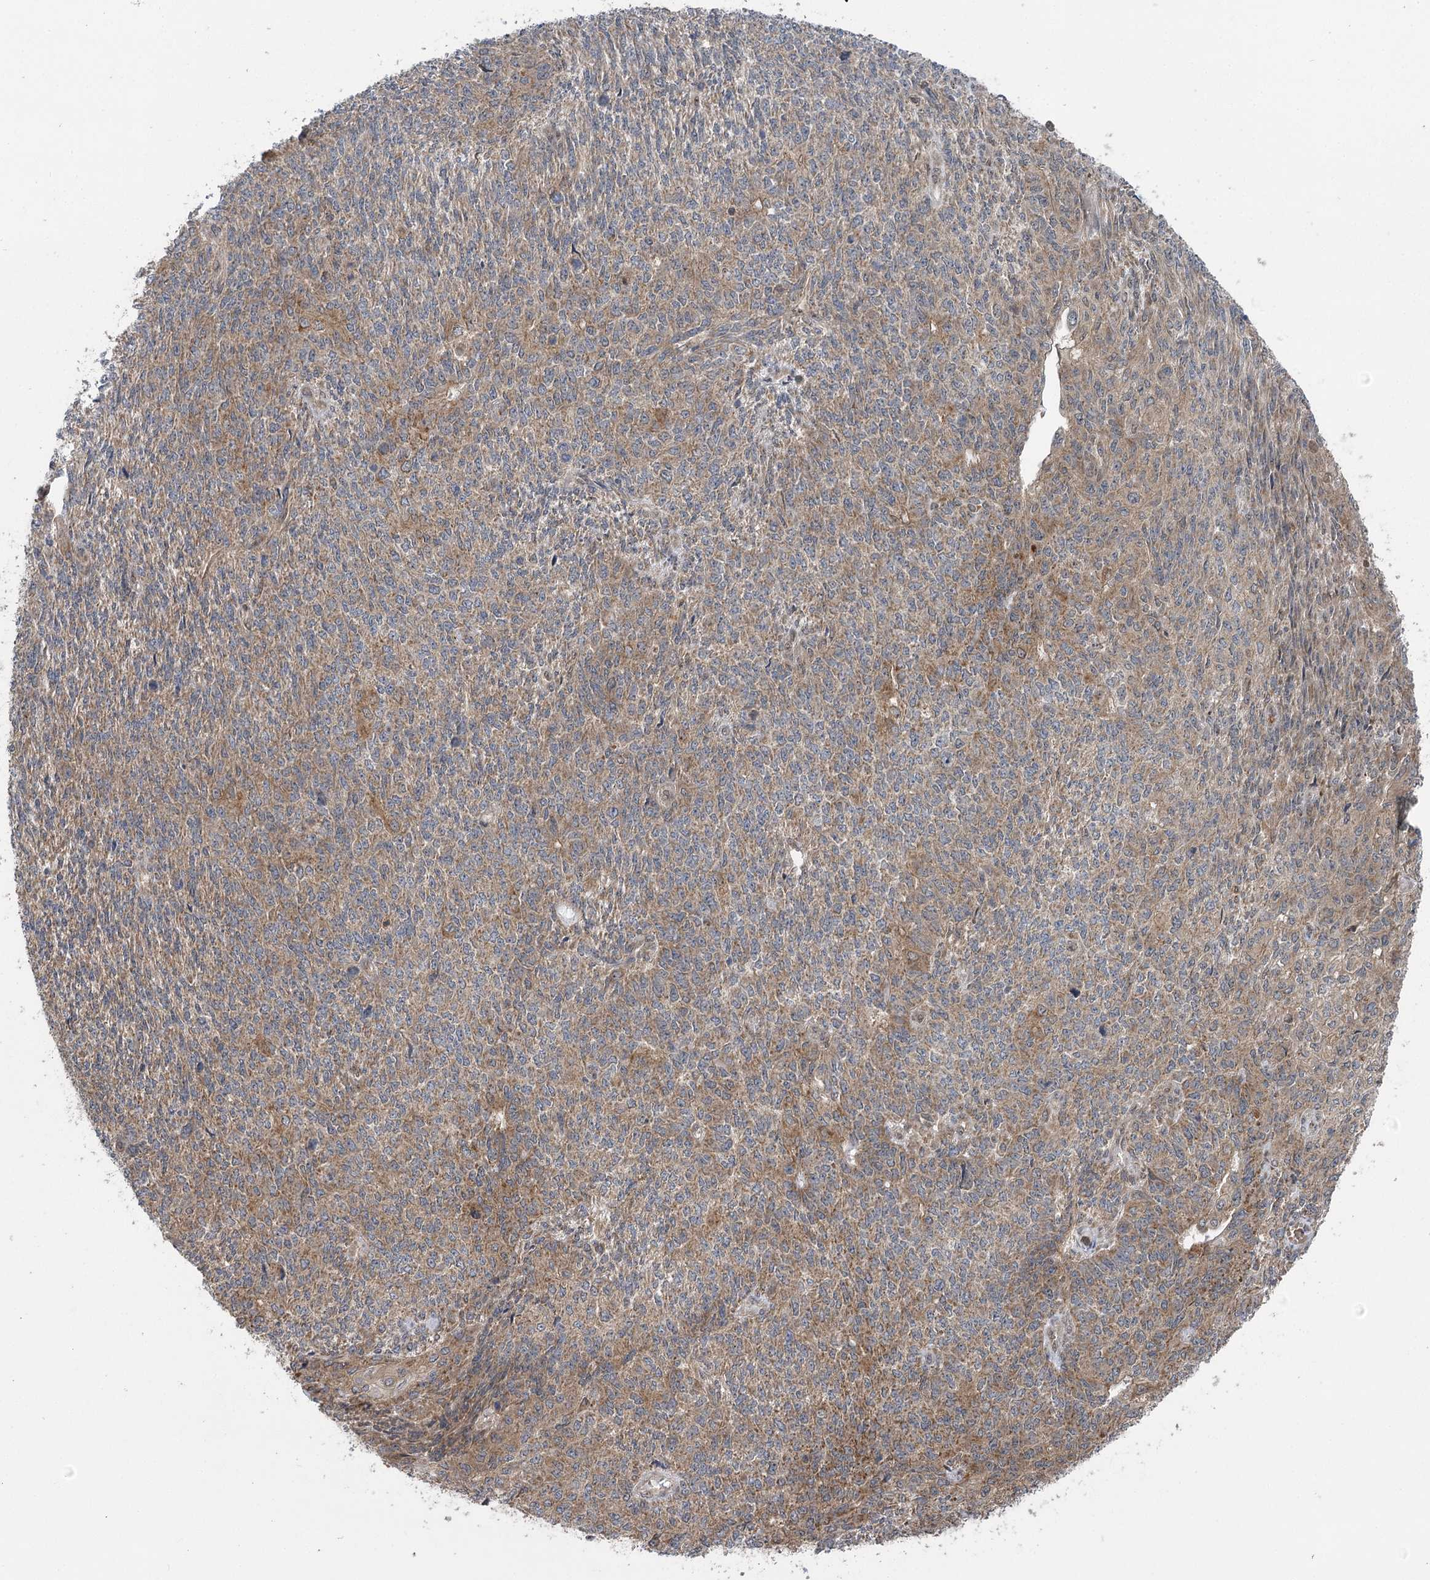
{"staining": {"intensity": "weak", "quantity": "25%-75%", "location": "cytoplasmic/membranous"}, "tissue": "endometrial cancer", "cell_type": "Tumor cells", "image_type": "cancer", "snomed": [{"axis": "morphology", "description": "Adenocarcinoma, NOS"}, {"axis": "topography", "description": "Endometrium"}], "caption": "Protein positivity by IHC shows weak cytoplasmic/membranous expression in about 25%-75% of tumor cells in endometrial adenocarcinoma.", "gene": "C12orf4", "patient": {"sex": "female", "age": 32}}